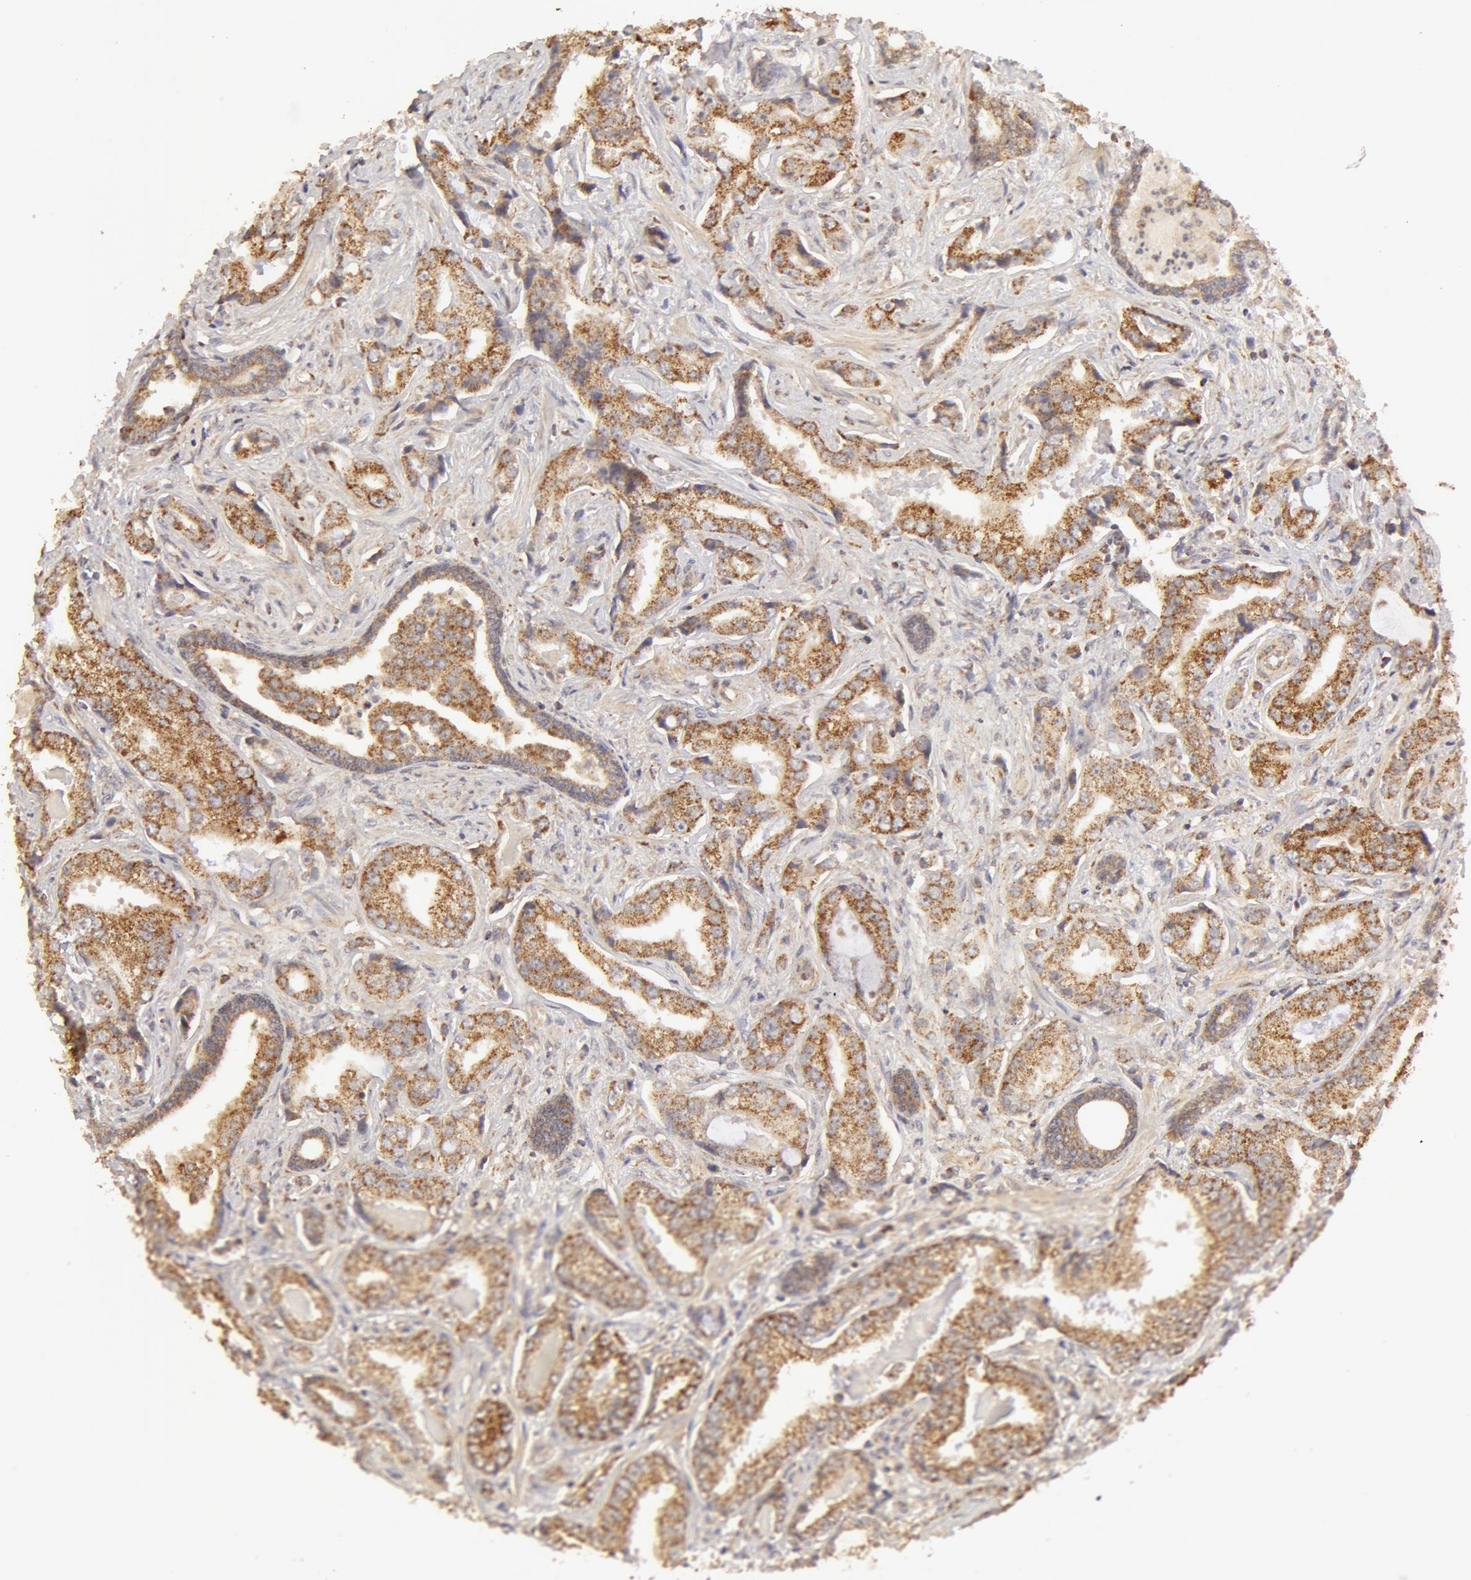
{"staining": {"intensity": "moderate", "quantity": "25%-75%", "location": "cytoplasmic/membranous"}, "tissue": "prostate cancer", "cell_type": "Tumor cells", "image_type": "cancer", "snomed": [{"axis": "morphology", "description": "Adenocarcinoma, Low grade"}, {"axis": "topography", "description": "Prostate"}], "caption": "The histopathology image shows immunohistochemical staining of prostate cancer (adenocarcinoma (low-grade)). There is moderate cytoplasmic/membranous expression is identified in approximately 25%-75% of tumor cells.", "gene": "ADPRH", "patient": {"sex": "male", "age": 65}}